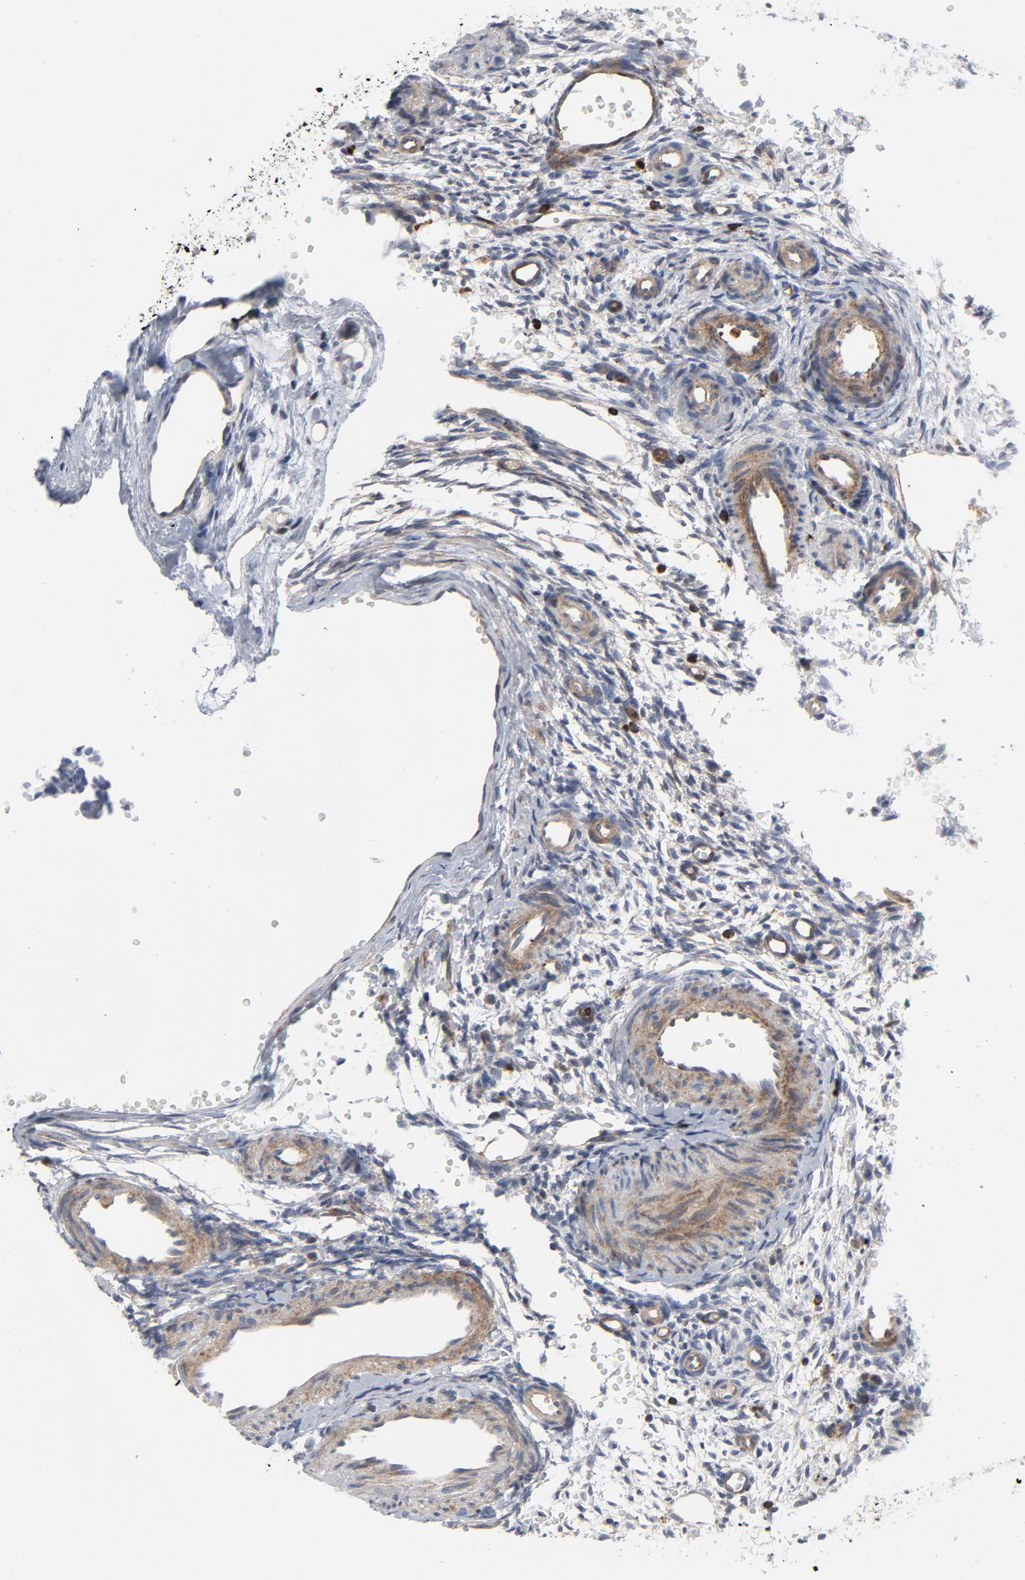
{"staining": {"intensity": "weak", "quantity": "25%-75%", "location": "cytoplasmic/membranous"}, "tissue": "ovary", "cell_type": "Ovarian stroma cells", "image_type": "normal", "snomed": [{"axis": "morphology", "description": "Normal tissue, NOS"}, {"axis": "topography", "description": "Ovary"}], "caption": "Immunohistochemistry of benign human ovary demonstrates low levels of weak cytoplasmic/membranous expression in approximately 25%-75% of ovarian stroma cells. (DAB IHC with brightfield microscopy, high magnification).", "gene": "YES1", "patient": {"sex": "female", "age": 35}}